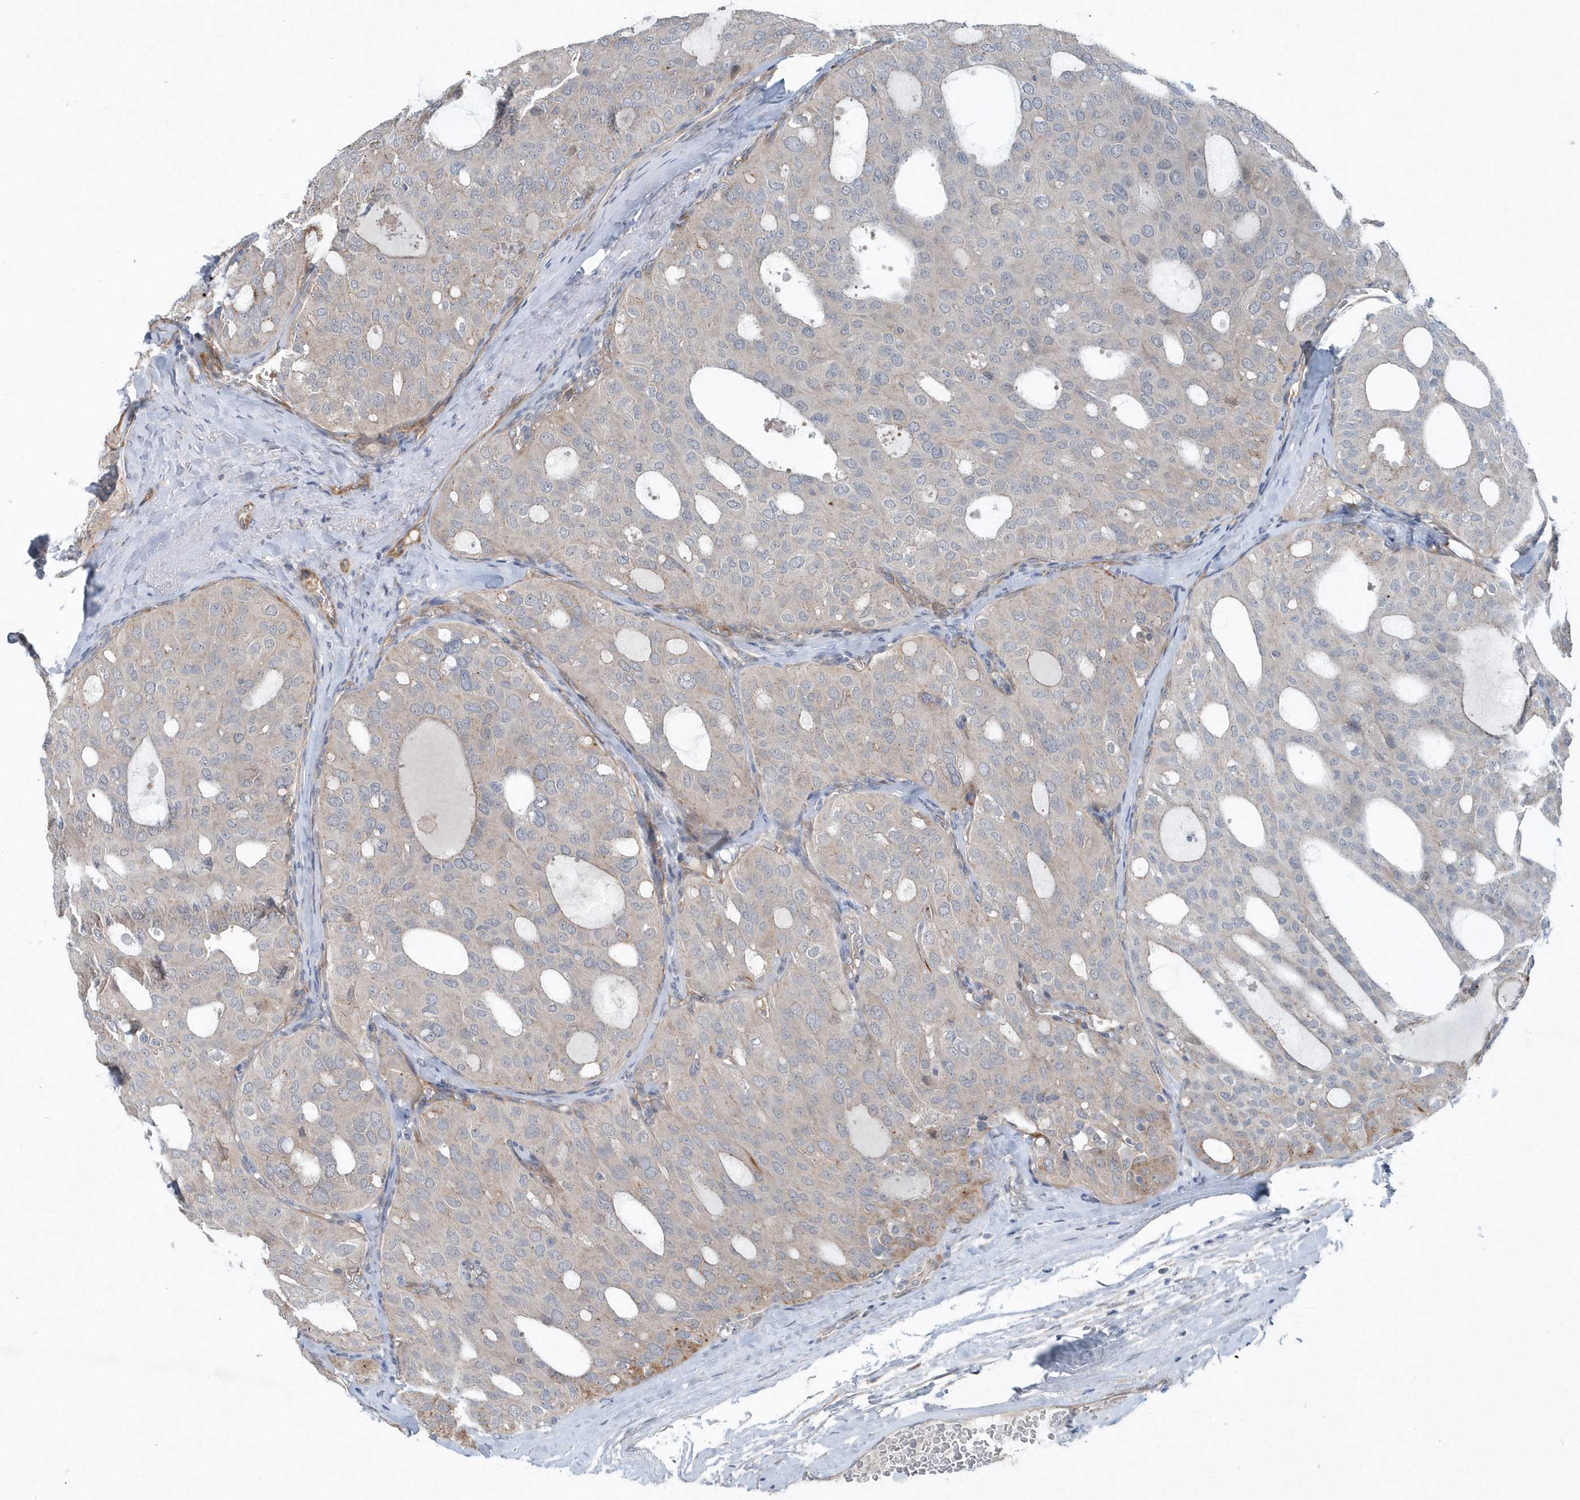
{"staining": {"intensity": "weak", "quantity": "<25%", "location": "cytoplasmic/membranous"}, "tissue": "thyroid cancer", "cell_type": "Tumor cells", "image_type": "cancer", "snomed": [{"axis": "morphology", "description": "Follicular adenoma carcinoma, NOS"}, {"axis": "topography", "description": "Thyroid gland"}], "caption": "Immunohistochemical staining of thyroid cancer (follicular adenoma carcinoma) reveals no significant expression in tumor cells.", "gene": "MCC", "patient": {"sex": "male", "age": 75}}